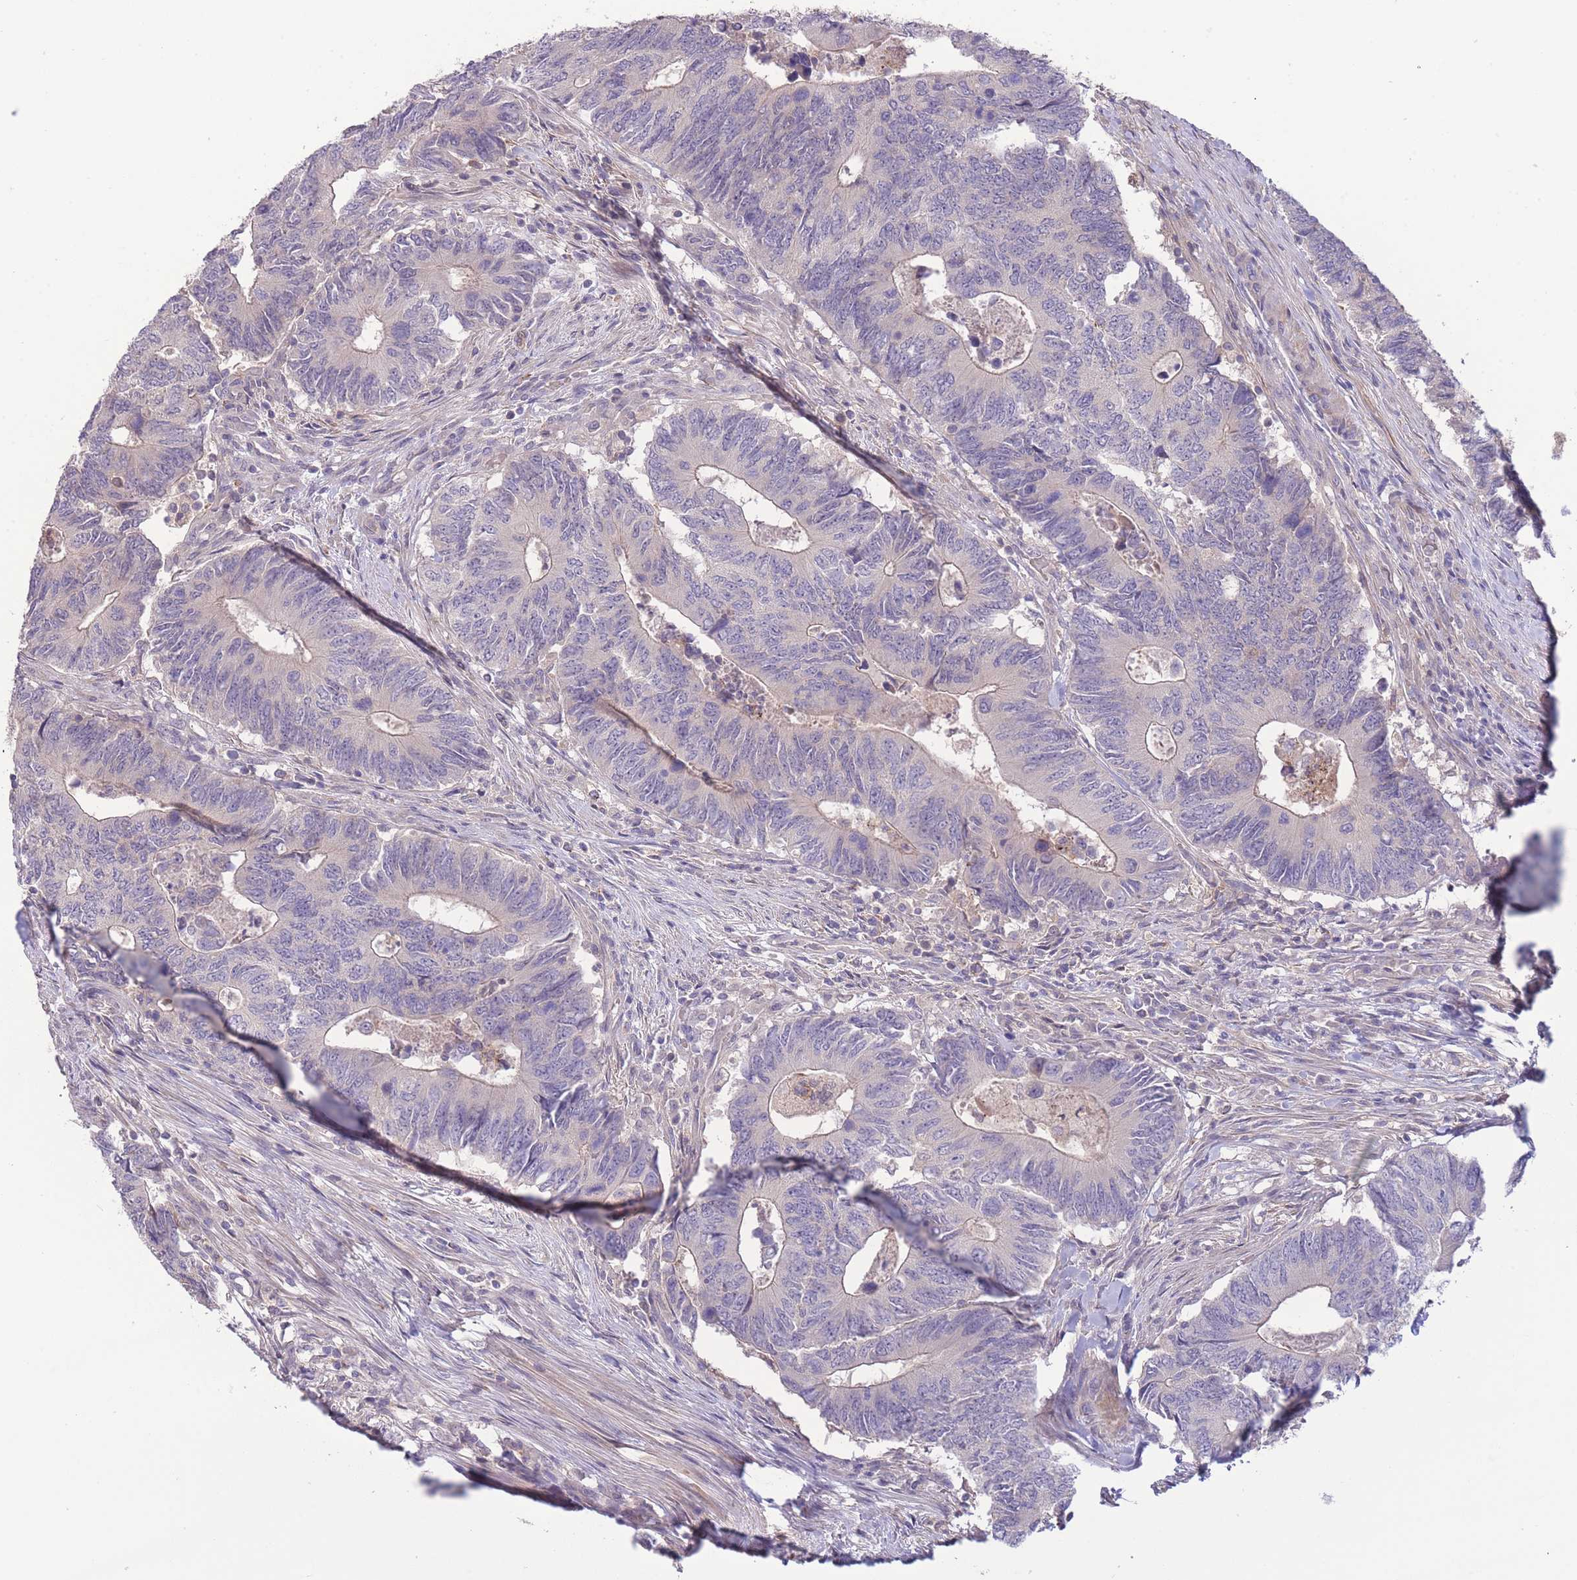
{"staining": {"intensity": "negative", "quantity": "none", "location": "none"}, "tissue": "colorectal cancer", "cell_type": "Tumor cells", "image_type": "cancer", "snomed": [{"axis": "morphology", "description": "Adenocarcinoma, NOS"}, {"axis": "topography", "description": "Colon"}], "caption": "The IHC photomicrograph has no significant staining in tumor cells of colorectal cancer tissue.", "gene": "ZNF304", "patient": {"sex": "male", "age": 87}}